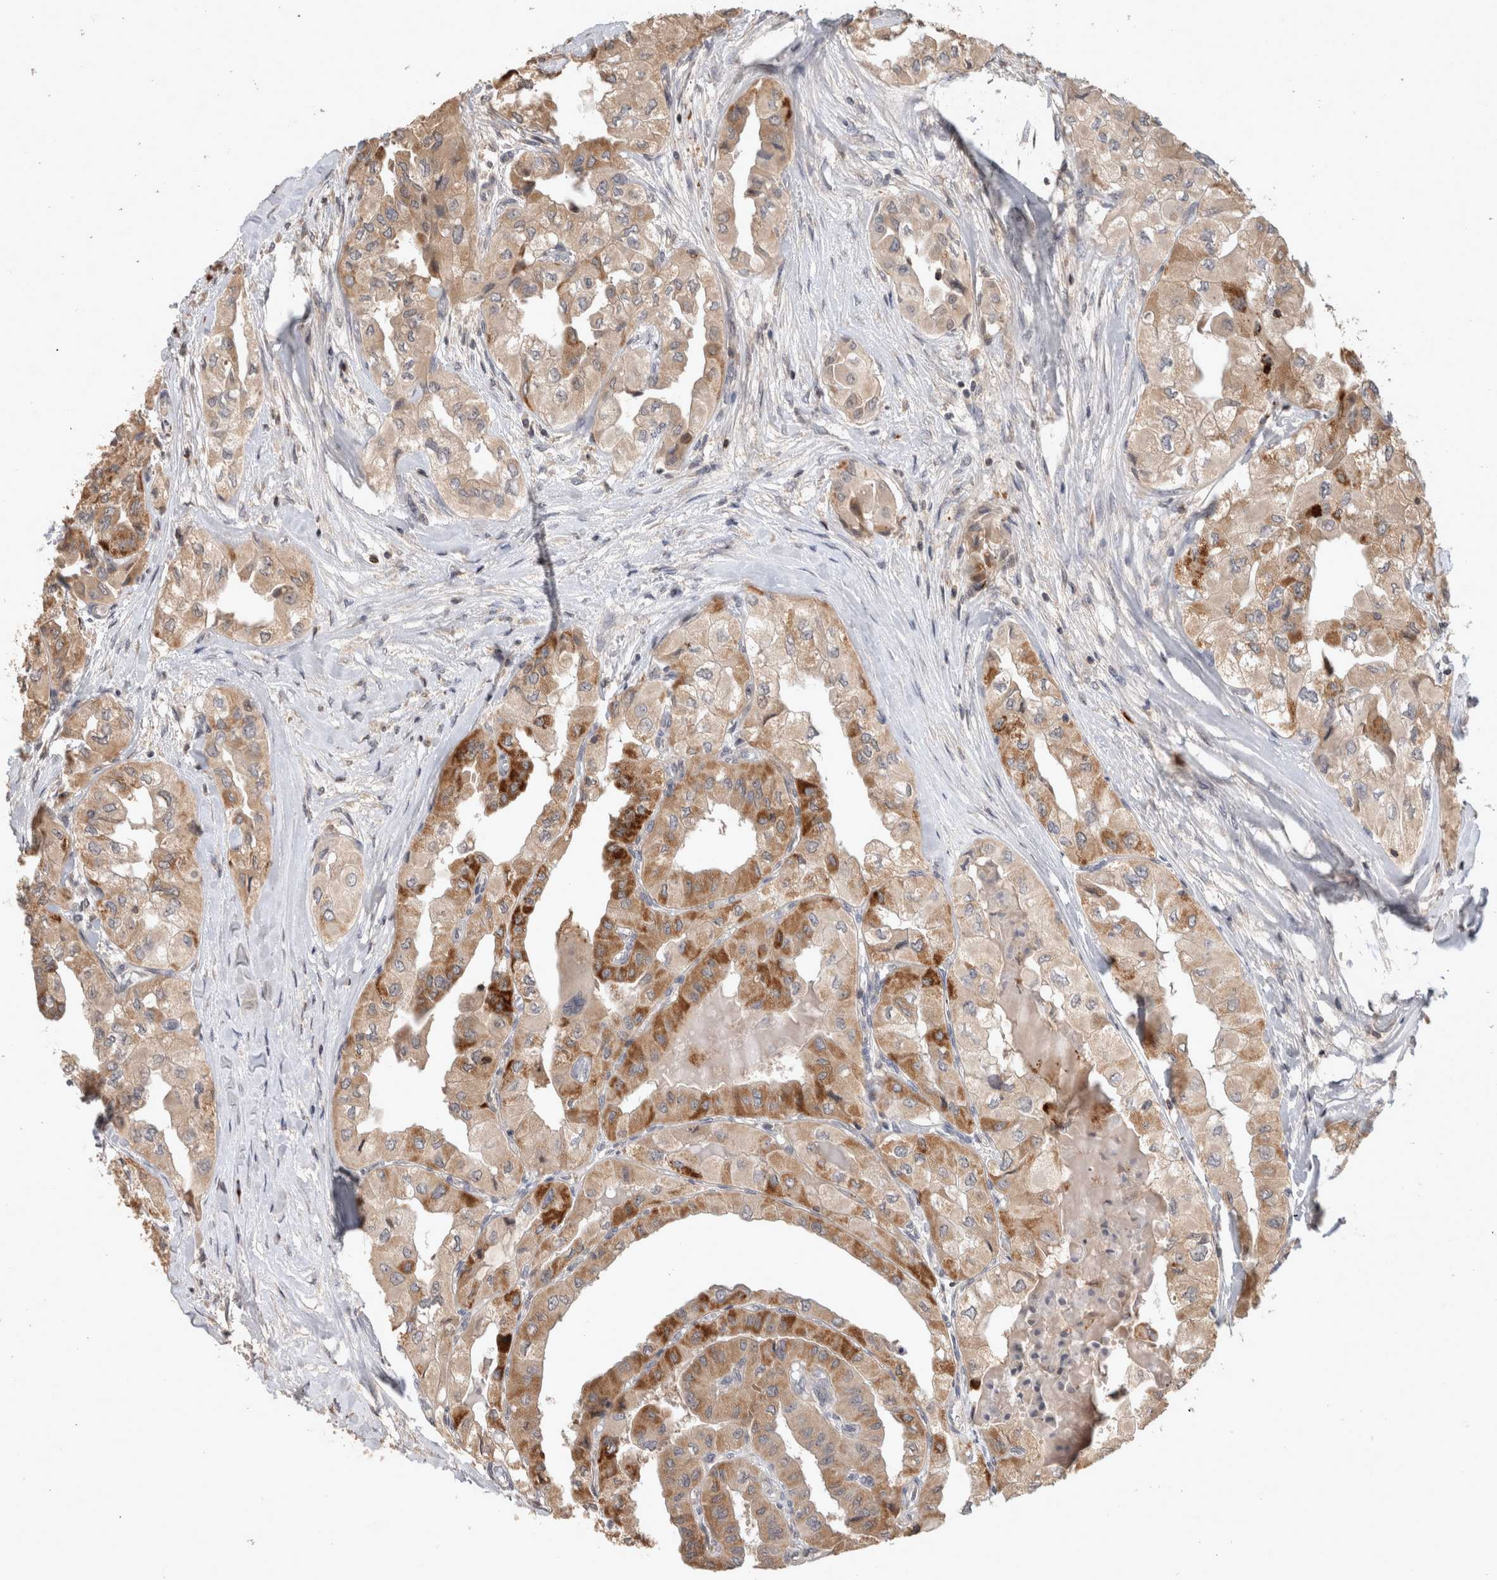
{"staining": {"intensity": "moderate", "quantity": ">75%", "location": "cytoplasmic/membranous"}, "tissue": "thyroid cancer", "cell_type": "Tumor cells", "image_type": "cancer", "snomed": [{"axis": "morphology", "description": "Papillary adenocarcinoma, NOS"}, {"axis": "topography", "description": "Thyroid gland"}], "caption": "Thyroid papillary adenocarcinoma tissue demonstrates moderate cytoplasmic/membranous expression in about >75% of tumor cells, visualized by immunohistochemistry. Ihc stains the protein of interest in brown and the nuclei are stained blue.", "gene": "SERAC1", "patient": {"sex": "female", "age": 59}}